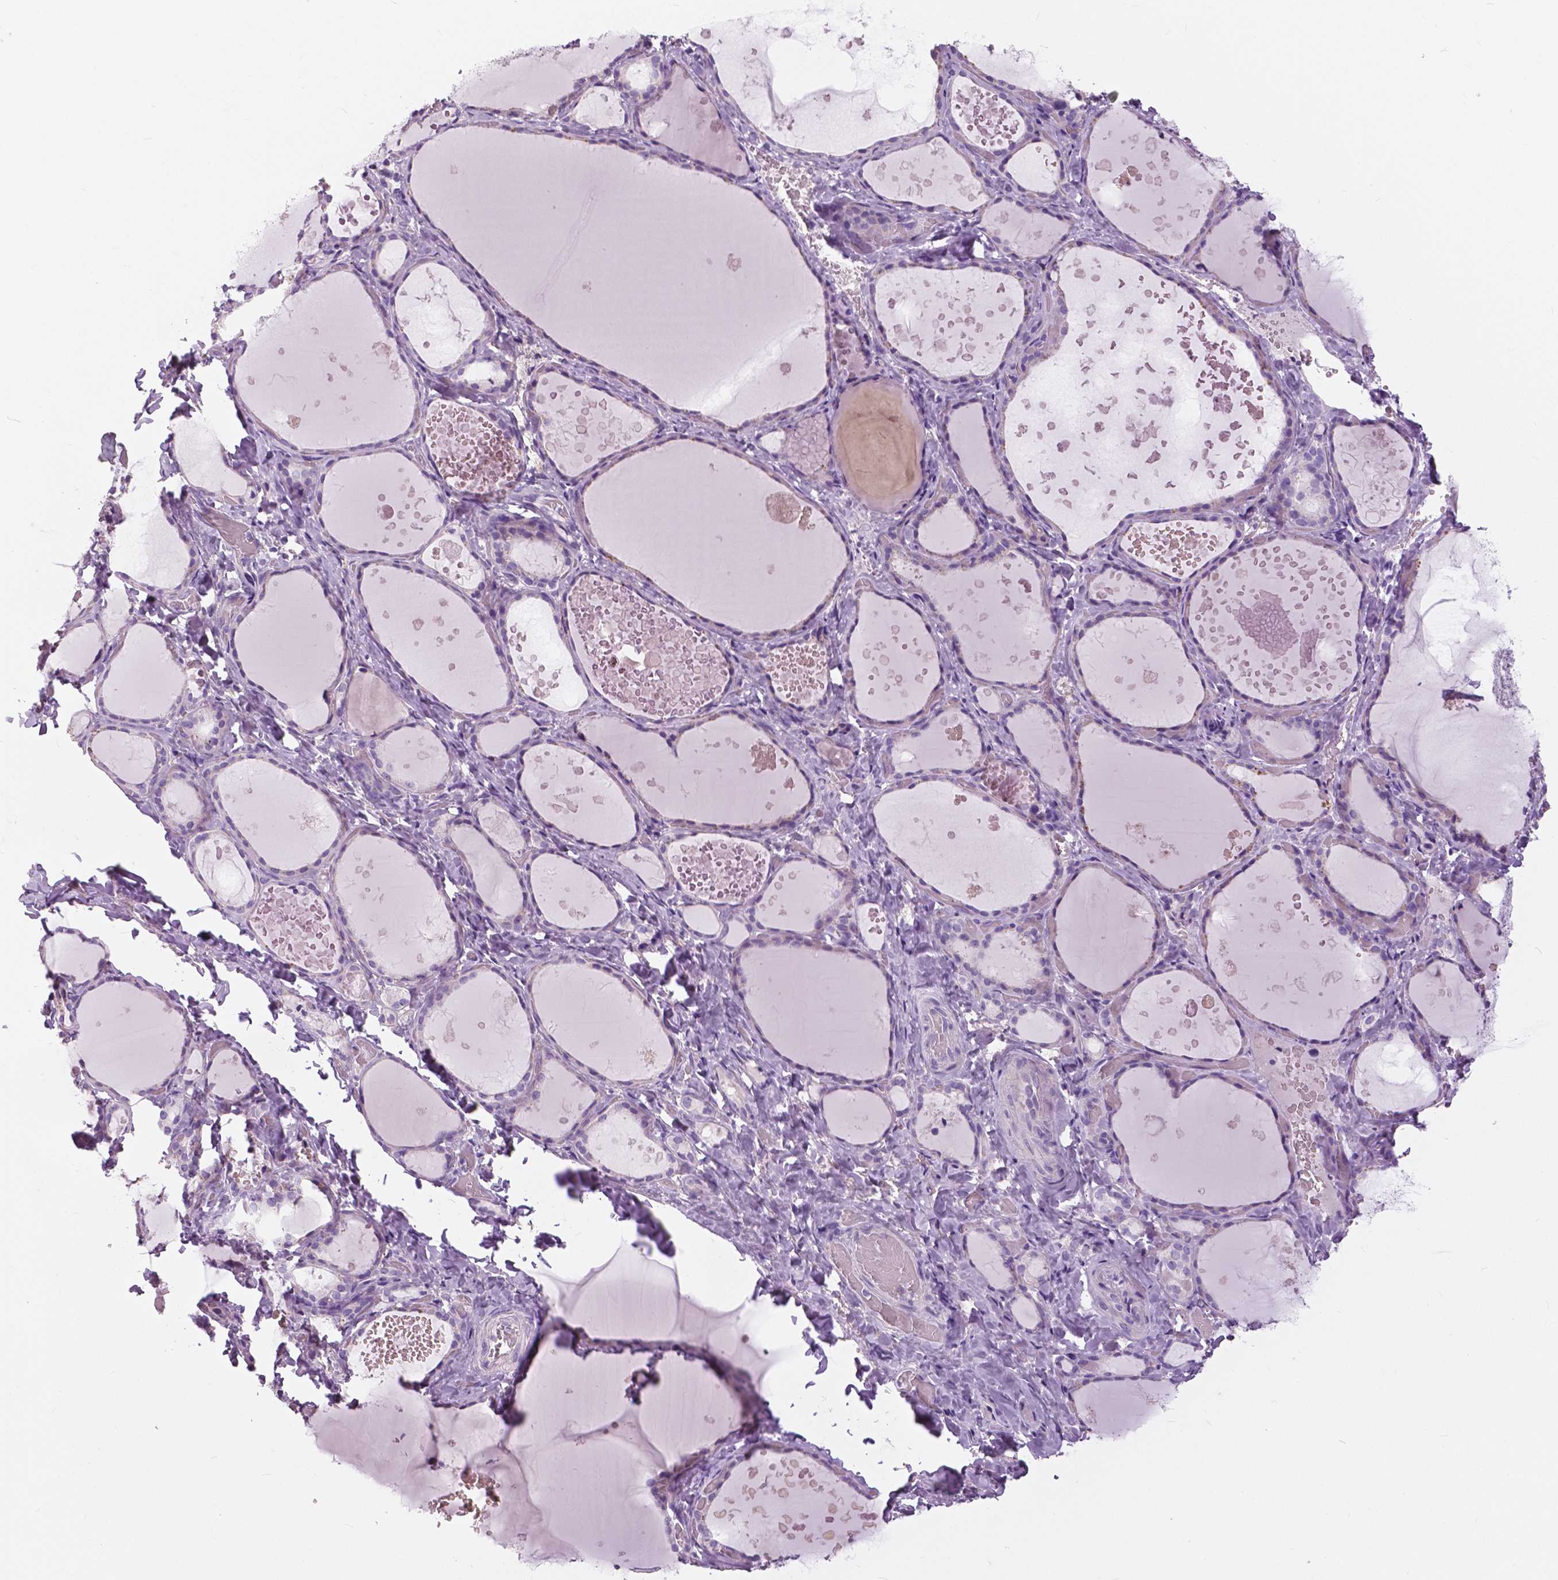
{"staining": {"intensity": "negative", "quantity": "none", "location": "none"}, "tissue": "thyroid gland", "cell_type": "Glandular cells", "image_type": "normal", "snomed": [{"axis": "morphology", "description": "Normal tissue, NOS"}, {"axis": "topography", "description": "Thyroid gland"}], "caption": "This is an immunohistochemistry (IHC) photomicrograph of benign thyroid gland. There is no positivity in glandular cells.", "gene": "SERPINI1", "patient": {"sex": "female", "age": 56}}